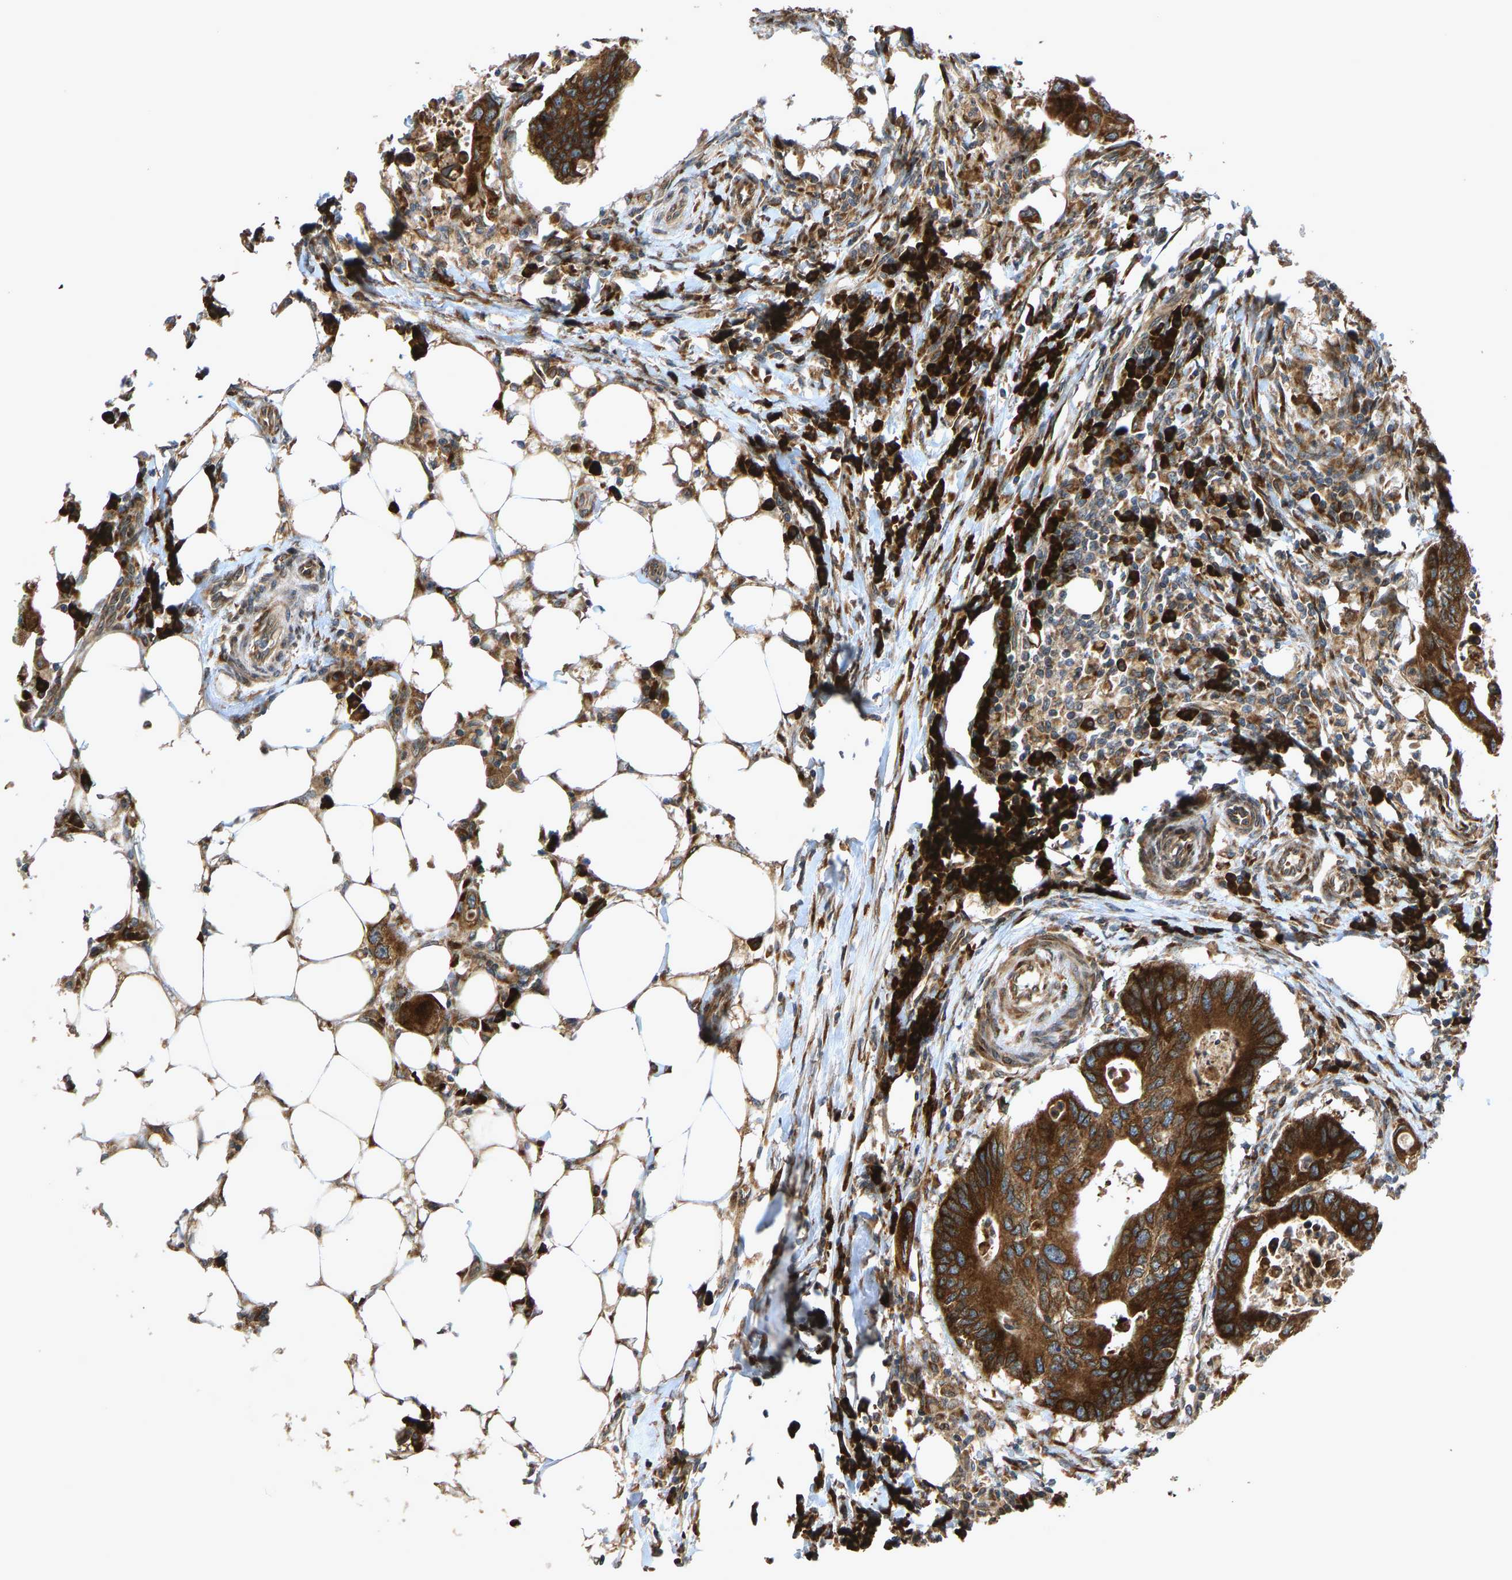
{"staining": {"intensity": "strong", "quantity": ">75%", "location": "cytoplasmic/membranous"}, "tissue": "colorectal cancer", "cell_type": "Tumor cells", "image_type": "cancer", "snomed": [{"axis": "morphology", "description": "Adenocarcinoma, NOS"}, {"axis": "topography", "description": "Colon"}], "caption": "Protein staining exhibits strong cytoplasmic/membranous staining in approximately >75% of tumor cells in colorectal cancer.", "gene": "RPN2", "patient": {"sex": "male", "age": 71}}